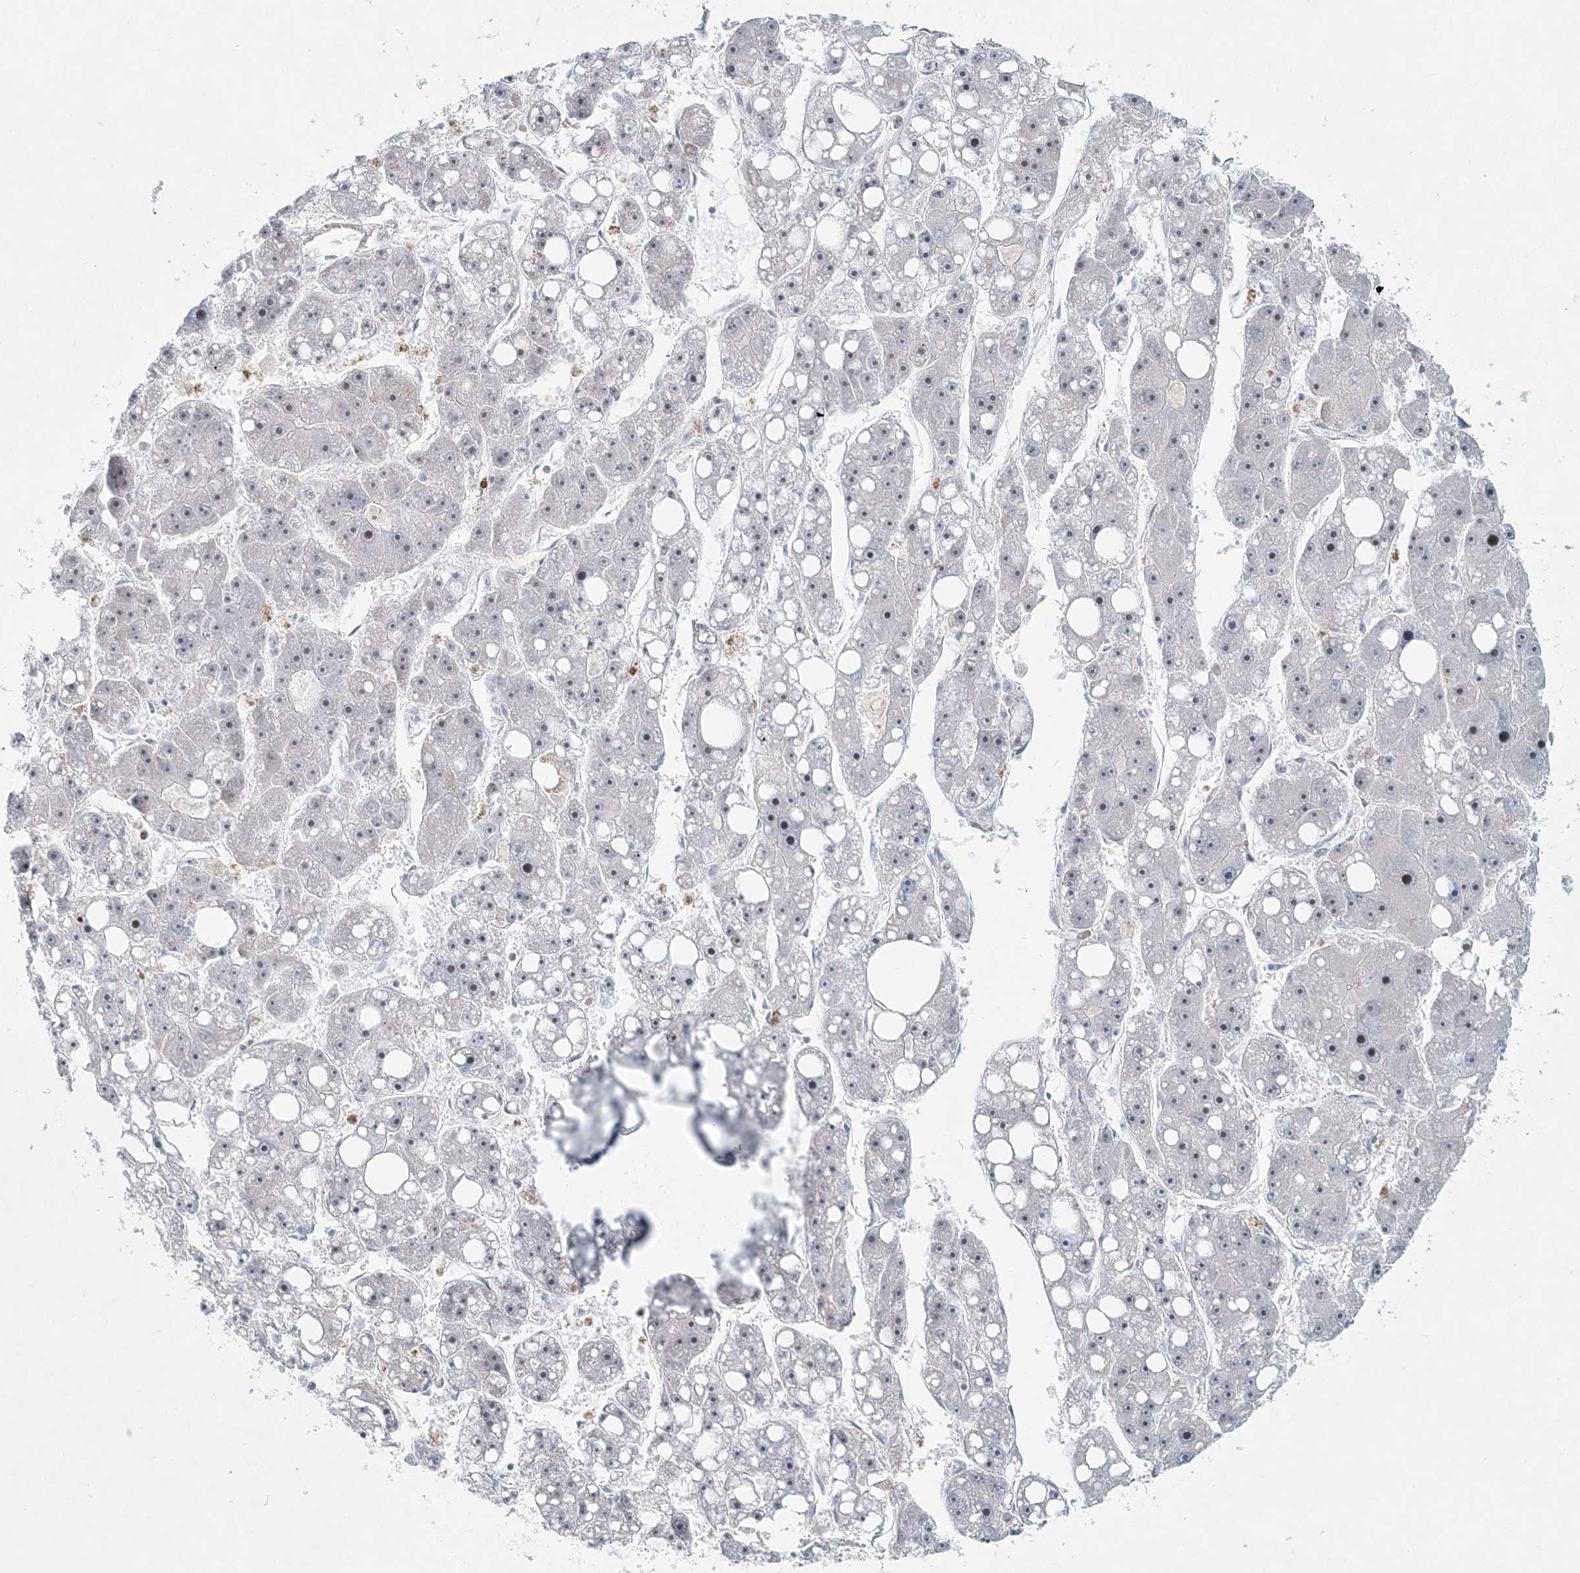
{"staining": {"intensity": "negative", "quantity": "none", "location": "none"}, "tissue": "liver cancer", "cell_type": "Tumor cells", "image_type": "cancer", "snomed": [{"axis": "morphology", "description": "Carcinoma, Hepatocellular, NOS"}, {"axis": "topography", "description": "Liver"}], "caption": "A photomicrograph of hepatocellular carcinoma (liver) stained for a protein shows no brown staining in tumor cells. (Immunohistochemistry, brightfield microscopy, high magnification).", "gene": "DNAH5", "patient": {"sex": "female", "age": 61}}